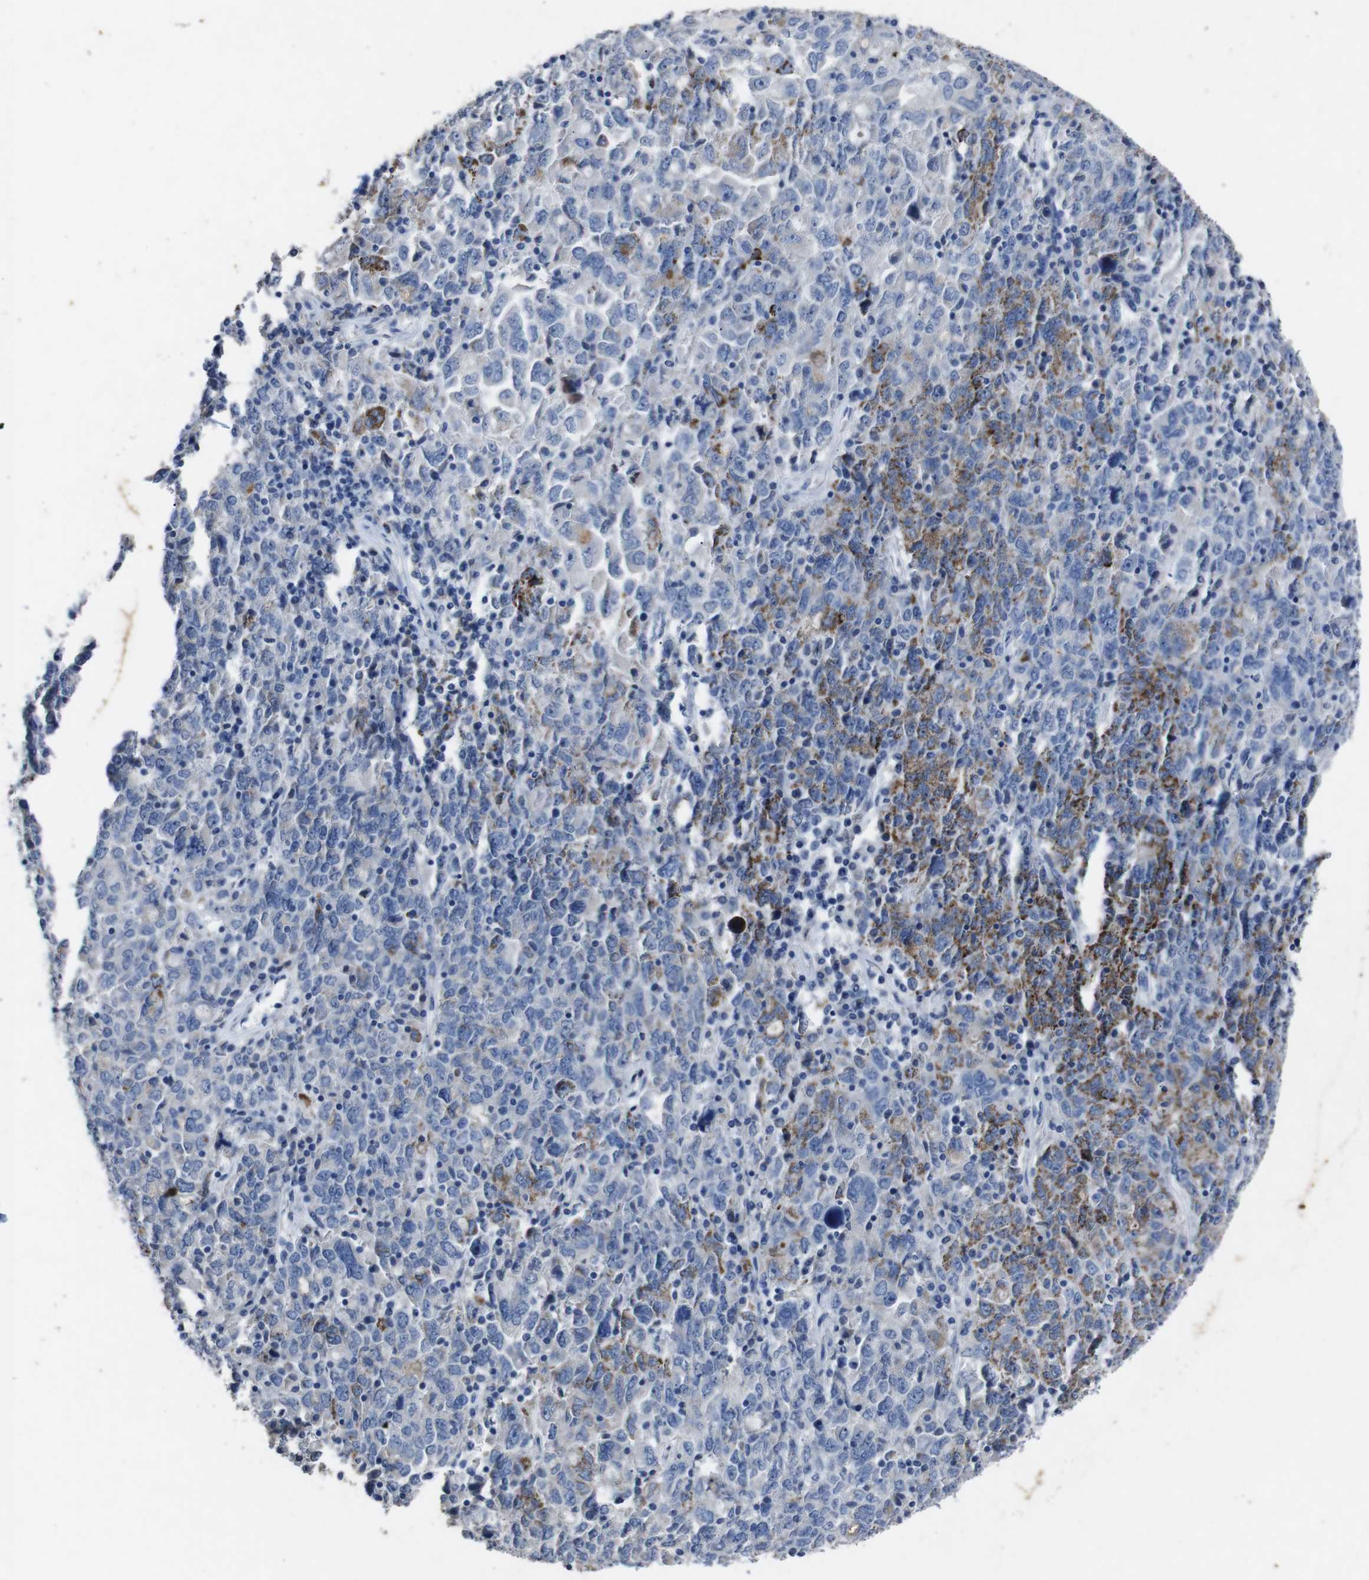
{"staining": {"intensity": "strong", "quantity": "25%-75%", "location": "cytoplasmic/membranous"}, "tissue": "ovarian cancer", "cell_type": "Tumor cells", "image_type": "cancer", "snomed": [{"axis": "morphology", "description": "Carcinoma, endometroid"}, {"axis": "topography", "description": "Ovary"}], "caption": "High-power microscopy captured an immunohistochemistry (IHC) micrograph of ovarian cancer, revealing strong cytoplasmic/membranous positivity in about 25%-75% of tumor cells. (DAB (3,3'-diaminobenzidine) = brown stain, brightfield microscopy at high magnification).", "gene": "GJB2", "patient": {"sex": "female", "age": 62}}